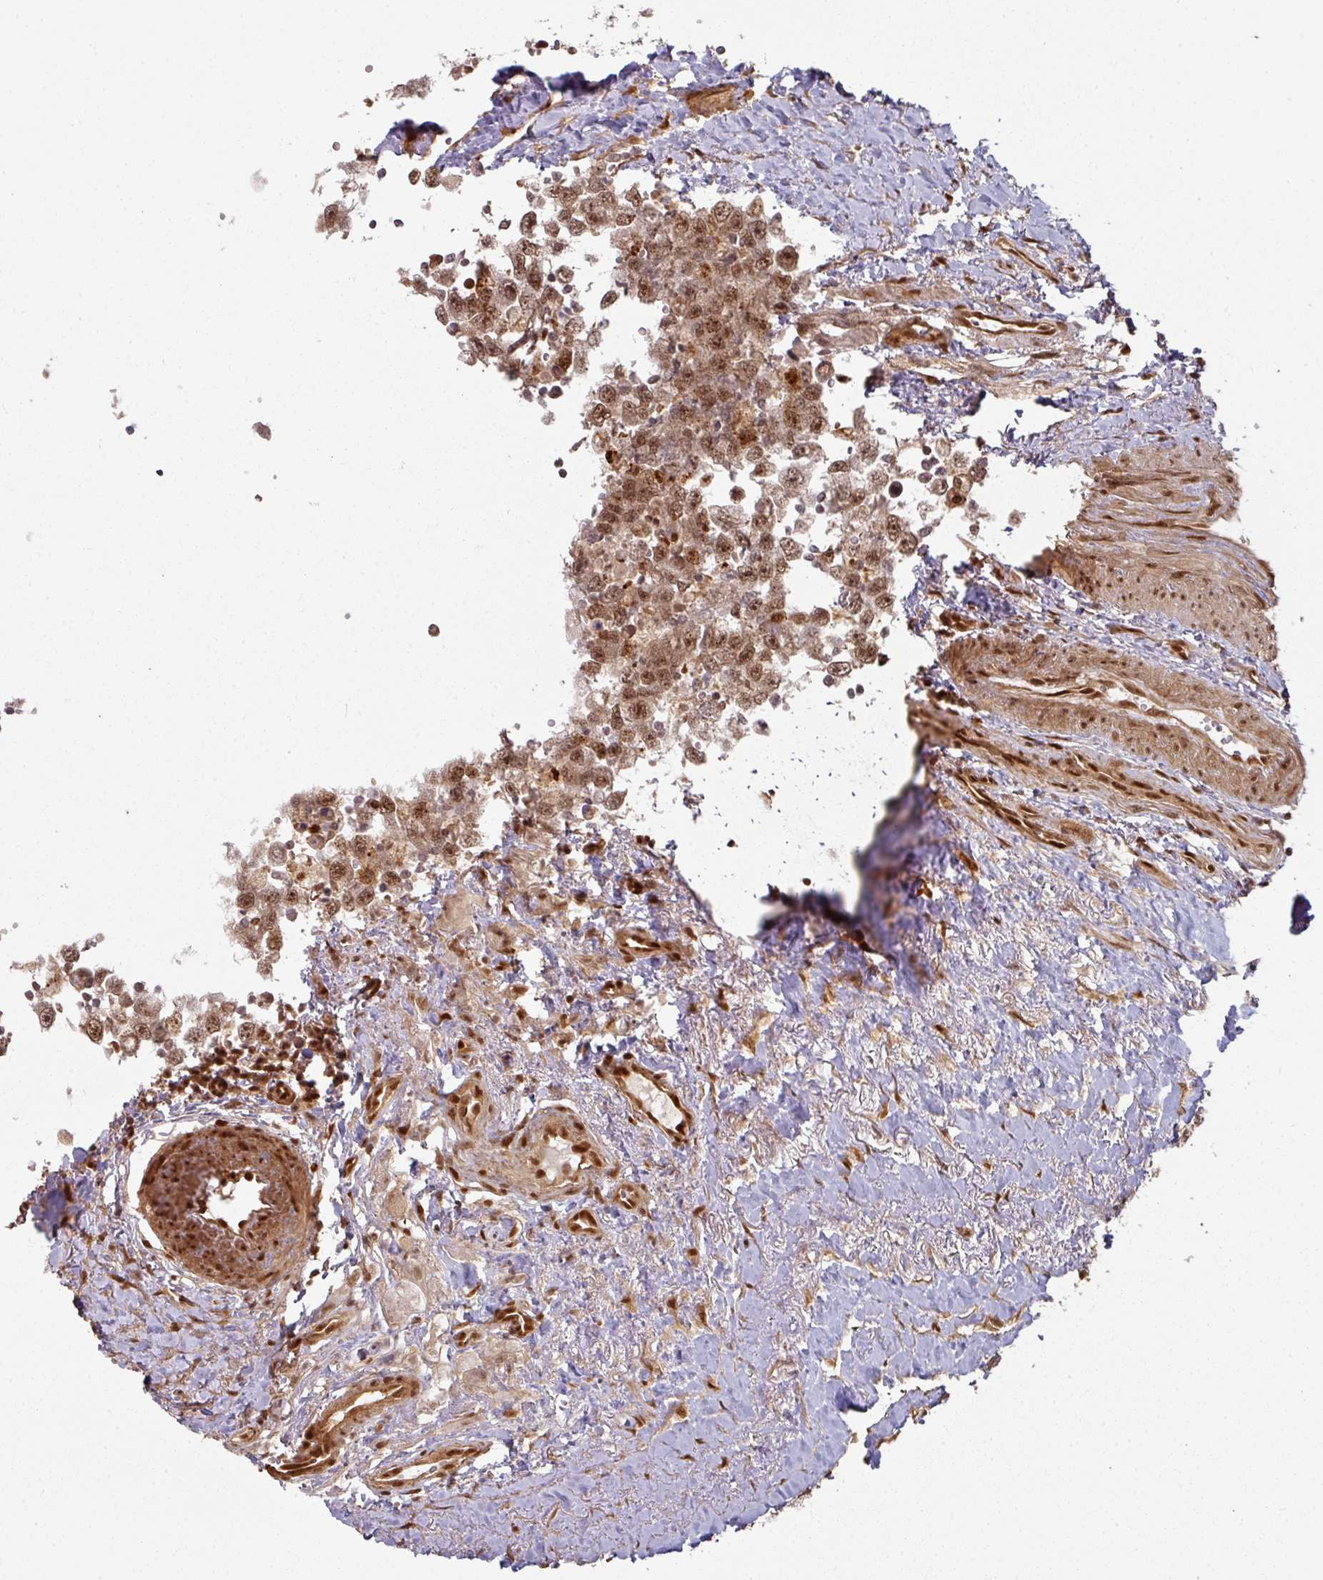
{"staining": {"intensity": "strong", "quantity": ">75%", "location": "nuclear"}, "tissue": "testis cancer", "cell_type": "Tumor cells", "image_type": "cancer", "snomed": [{"axis": "morphology", "description": "Carcinoma, Embryonal, NOS"}, {"axis": "topography", "description": "Testis"}], "caption": "An IHC histopathology image of neoplastic tissue is shown. Protein staining in brown labels strong nuclear positivity in testis embryonal carcinoma within tumor cells.", "gene": "SIK3", "patient": {"sex": "male", "age": 83}}